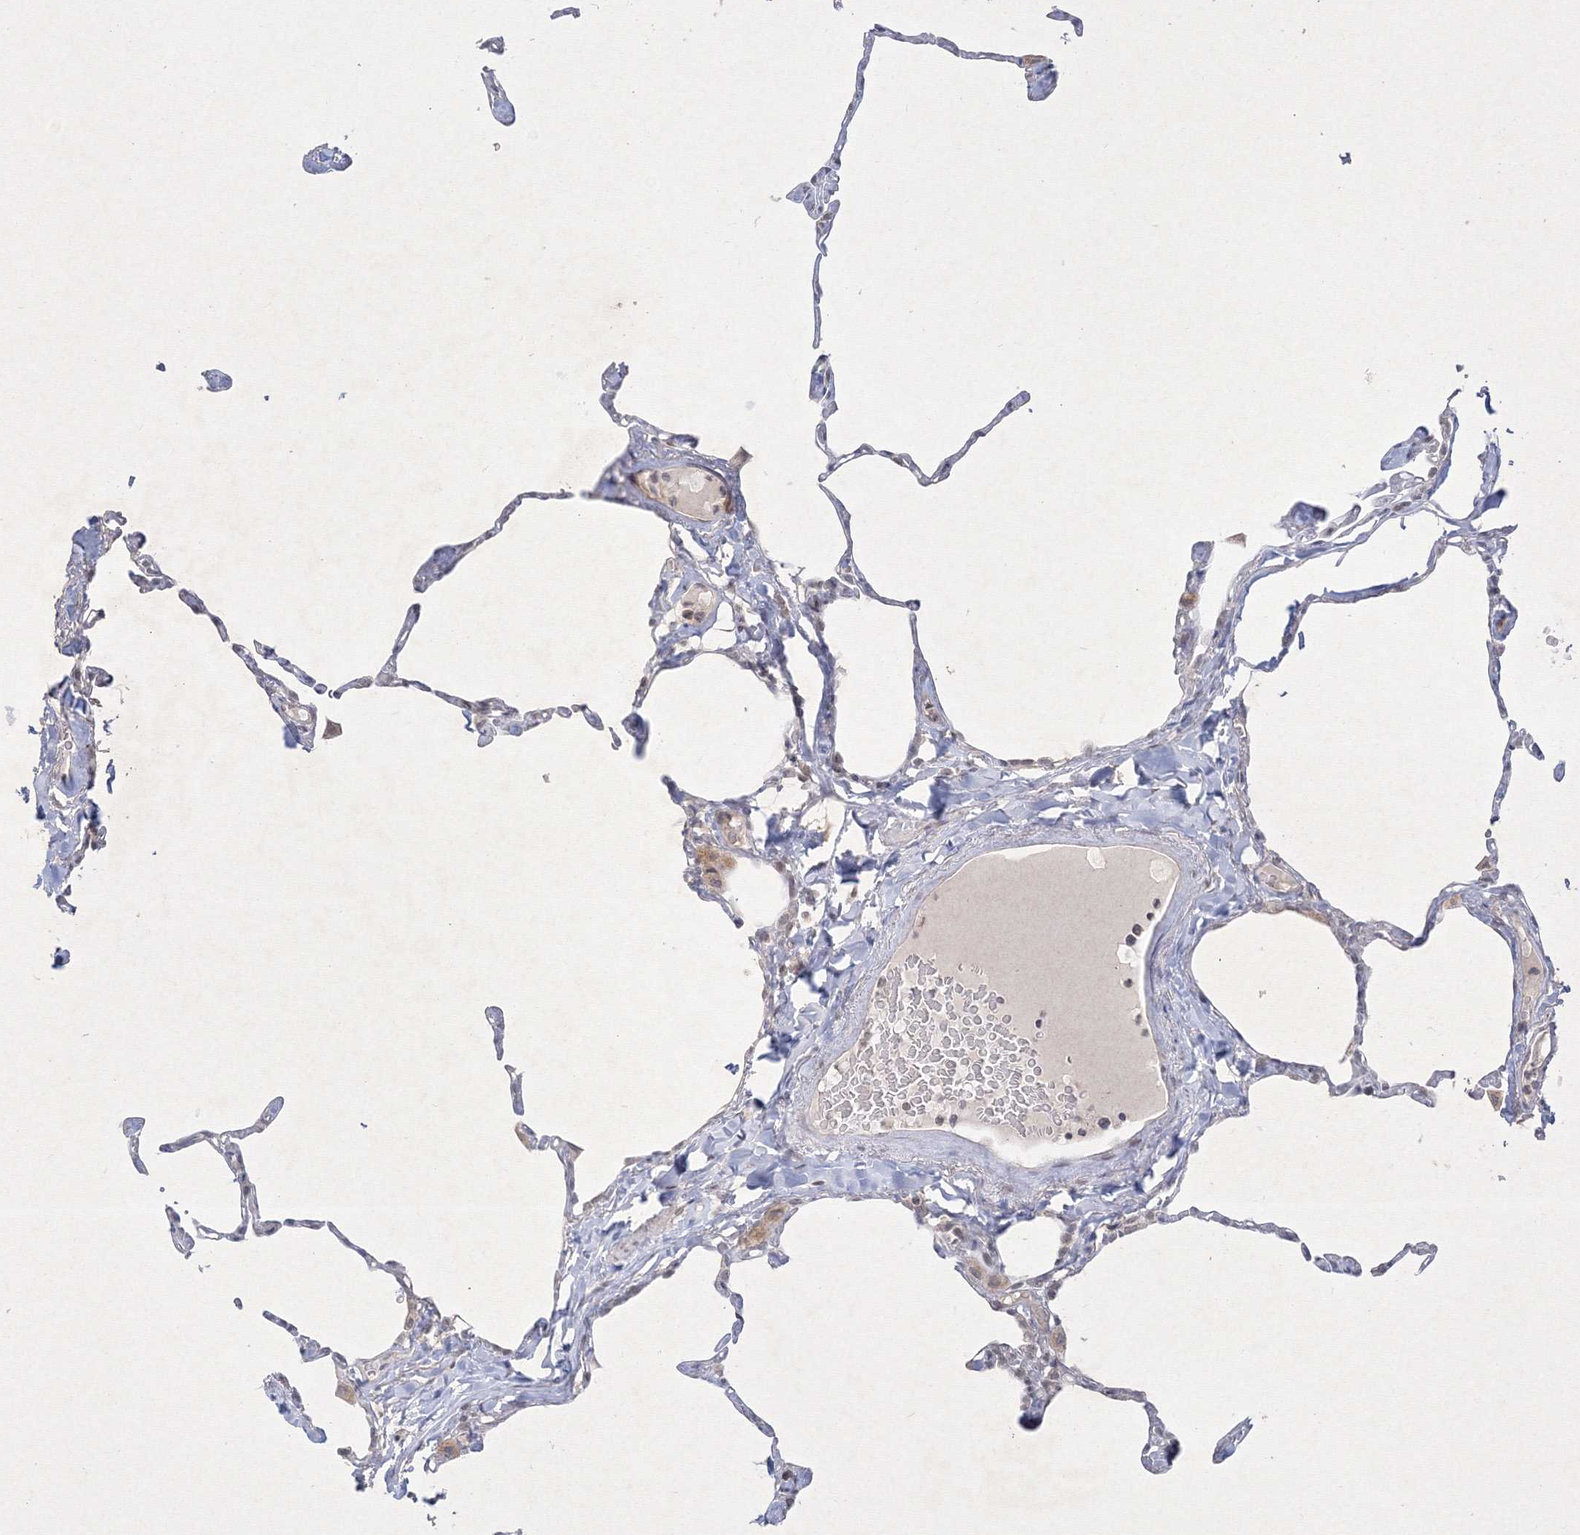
{"staining": {"intensity": "moderate", "quantity": "<25%", "location": "cytoplasmic/membranous,nuclear"}, "tissue": "lung", "cell_type": "Alveolar cells", "image_type": "normal", "snomed": [{"axis": "morphology", "description": "Normal tissue, NOS"}, {"axis": "topography", "description": "Lung"}], "caption": "Lung was stained to show a protein in brown. There is low levels of moderate cytoplasmic/membranous,nuclear positivity in about <25% of alveolar cells. (IHC, brightfield microscopy, high magnification).", "gene": "NXPE3", "patient": {"sex": "male", "age": 65}}